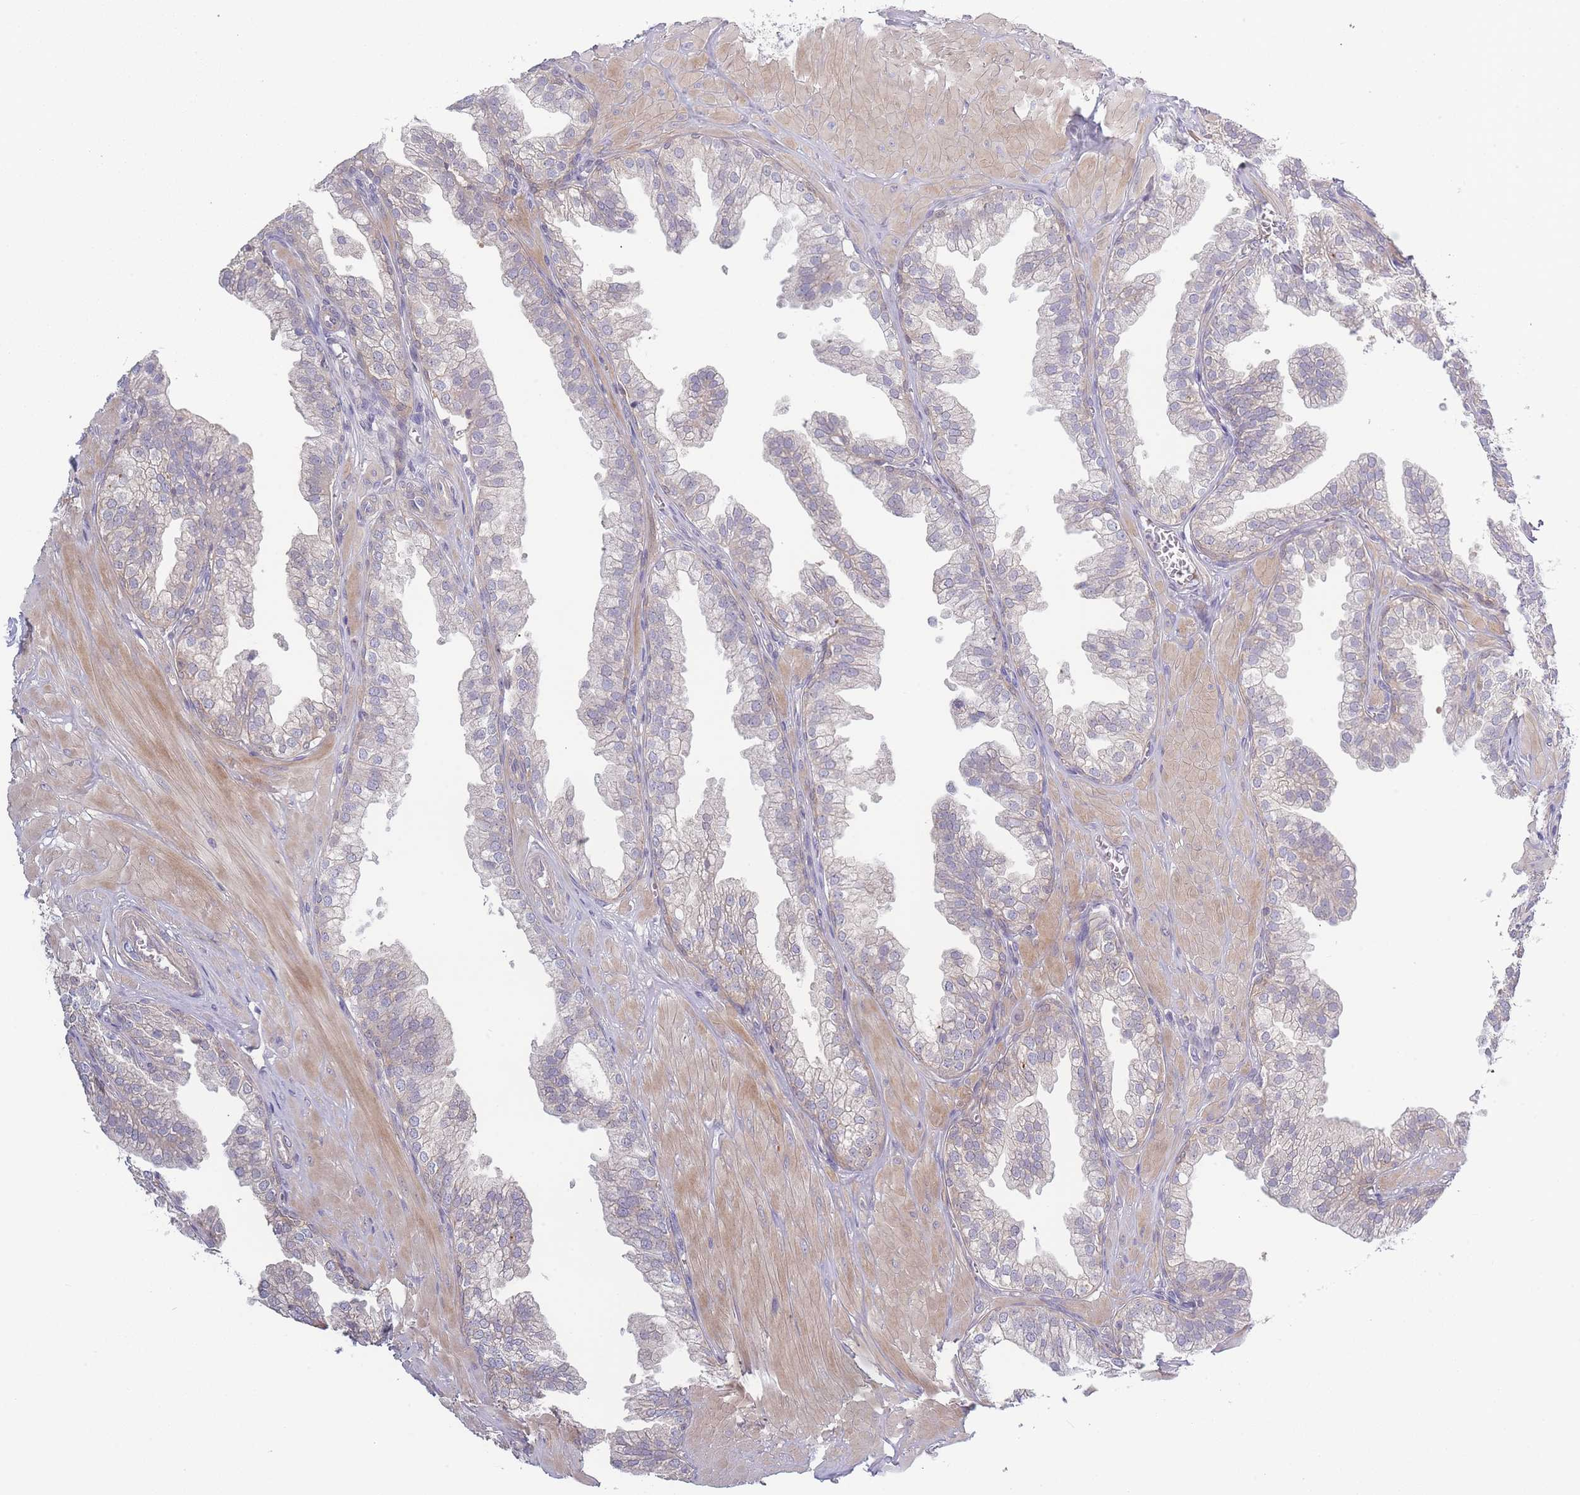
{"staining": {"intensity": "weak", "quantity": "25%-75%", "location": "cytoplasmic/membranous"}, "tissue": "prostate", "cell_type": "Glandular cells", "image_type": "normal", "snomed": [{"axis": "morphology", "description": "Normal tissue, NOS"}, {"axis": "topography", "description": "Prostate"}, {"axis": "topography", "description": "Peripheral nerve tissue"}], "caption": "Approximately 25%-75% of glandular cells in benign human prostate exhibit weak cytoplasmic/membranous protein expression as visualized by brown immunohistochemical staining.", "gene": "SPHKAP", "patient": {"sex": "male", "age": 55}}